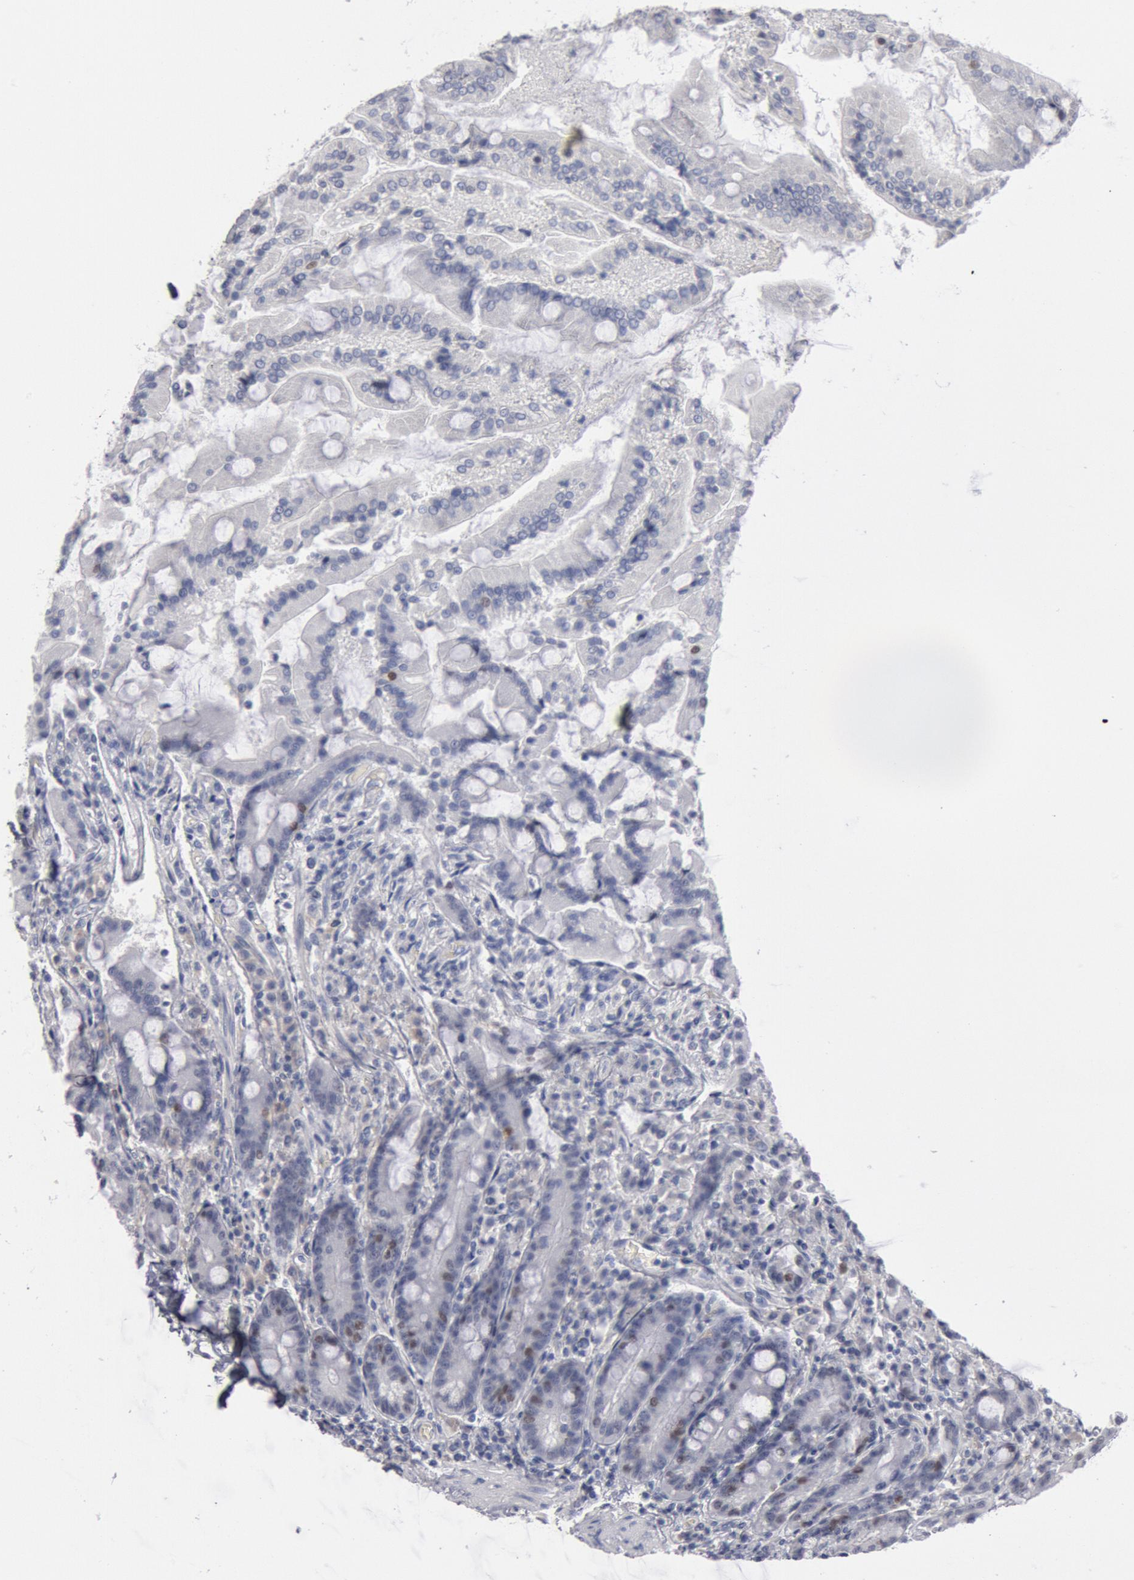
{"staining": {"intensity": "moderate", "quantity": "<25%", "location": "nuclear"}, "tissue": "duodenum", "cell_type": "Glandular cells", "image_type": "normal", "snomed": [{"axis": "morphology", "description": "Normal tissue, NOS"}, {"axis": "topography", "description": "Duodenum"}], "caption": "High-magnification brightfield microscopy of normal duodenum stained with DAB (3,3'-diaminobenzidine) (brown) and counterstained with hematoxylin (blue). glandular cells exhibit moderate nuclear staining is seen in approximately<25% of cells.", "gene": "FOXA2", "patient": {"sex": "female", "age": 64}}